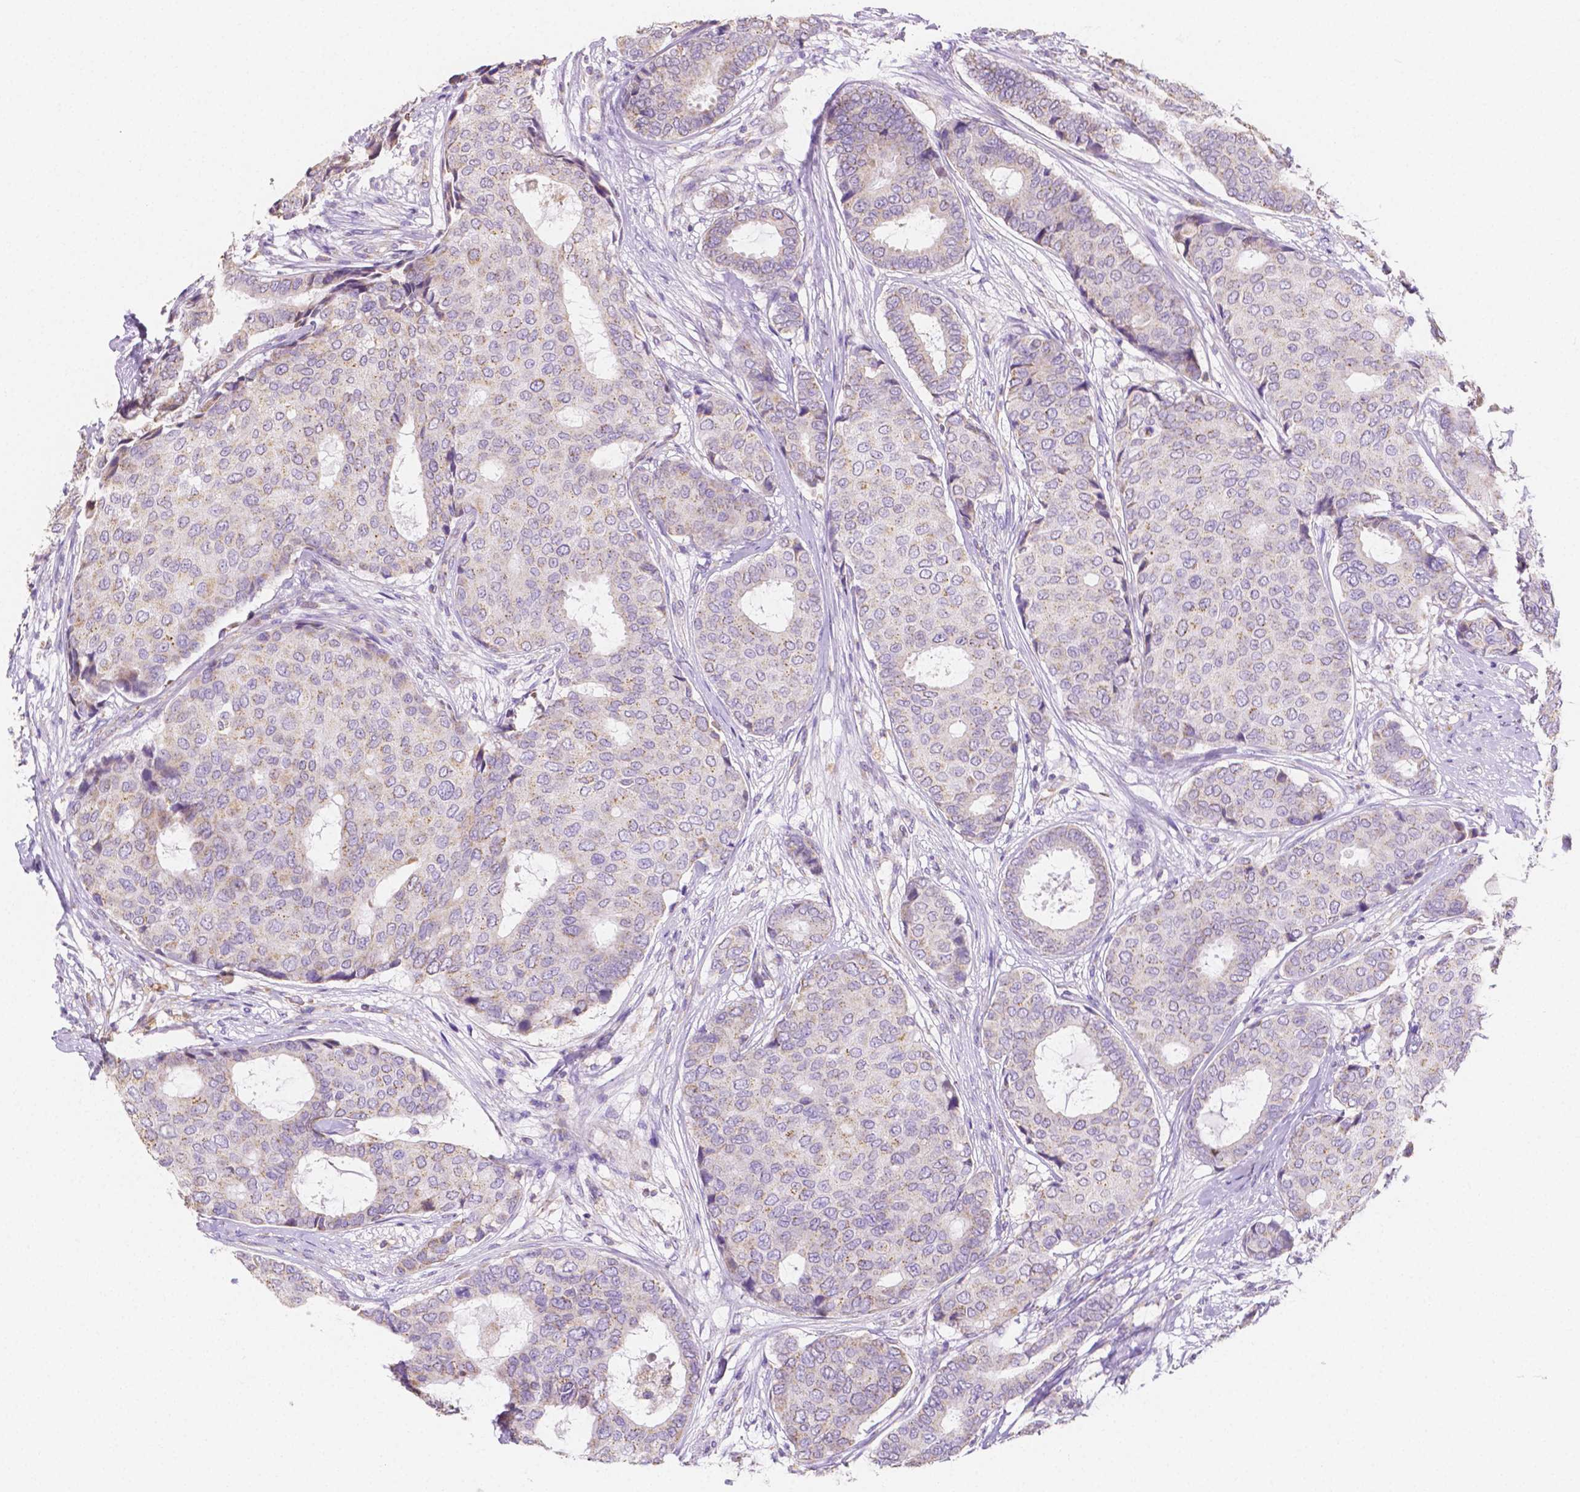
{"staining": {"intensity": "weak", "quantity": "<25%", "location": "cytoplasmic/membranous"}, "tissue": "breast cancer", "cell_type": "Tumor cells", "image_type": "cancer", "snomed": [{"axis": "morphology", "description": "Duct carcinoma"}, {"axis": "topography", "description": "Breast"}], "caption": "DAB (3,3'-diaminobenzidine) immunohistochemical staining of human breast cancer (intraductal carcinoma) shows no significant expression in tumor cells.", "gene": "TMEM130", "patient": {"sex": "female", "age": 75}}